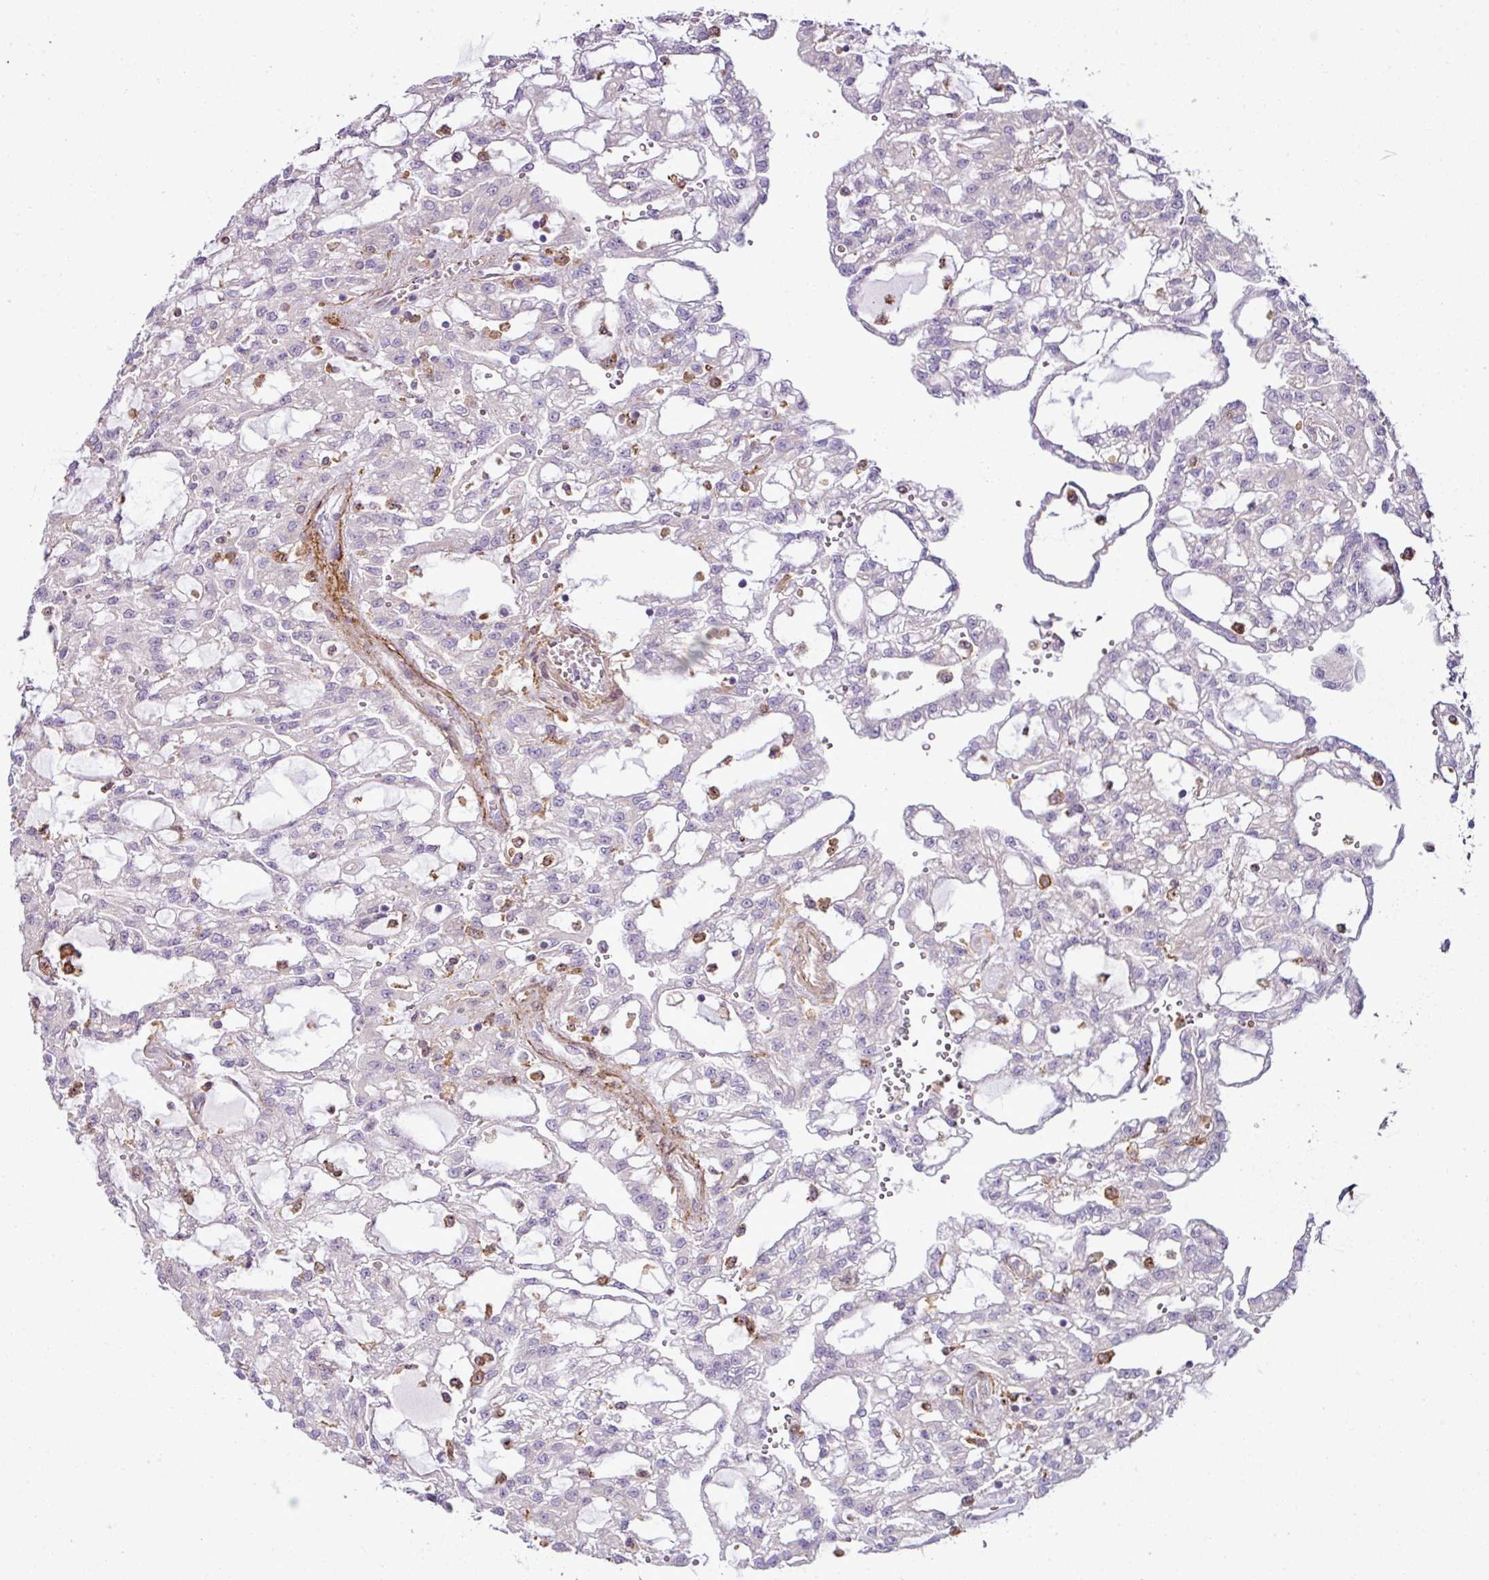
{"staining": {"intensity": "negative", "quantity": "none", "location": "none"}, "tissue": "renal cancer", "cell_type": "Tumor cells", "image_type": "cancer", "snomed": [{"axis": "morphology", "description": "Adenocarcinoma, NOS"}, {"axis": "topography", "description": "Kidney"}], "caption": "Adenocarcinoma (renal) stained for a protein using IHC reveals no staining tumor cells.", "gene": "COL8A1", "patient": {"sex": "male", "age": 63}}